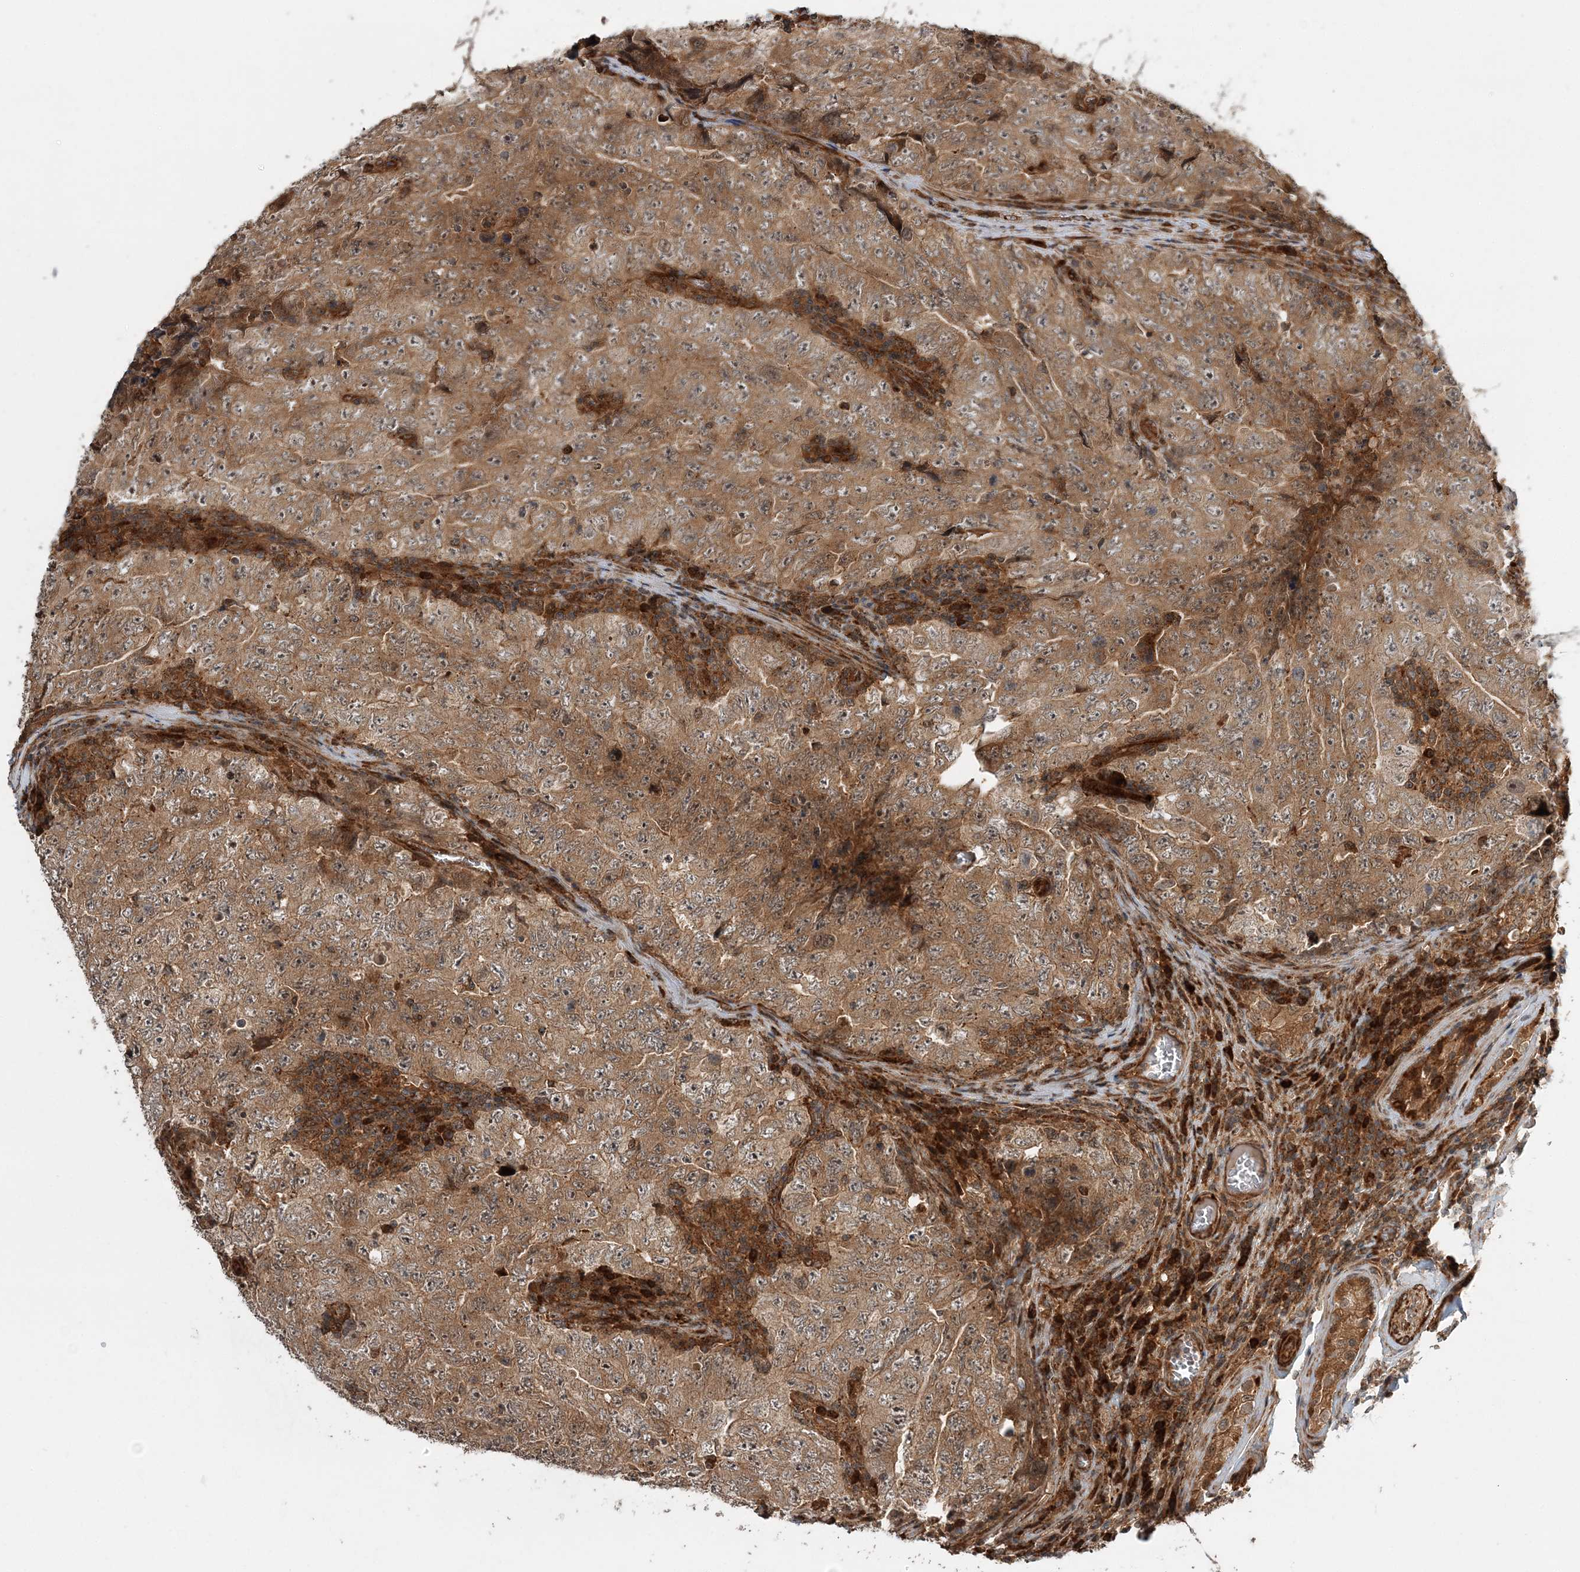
{"staining": {"intensity": "moderate", "quantity": ">75%", "location": "cytoplasmic/membranous,nuclear"}, "tissue": "testis cancer", "cell_type": "Tumor cells", "image_type": "cancer", "snomed": [{"axis": "morphology", "description": "Carcinoma, Embryonal, NOS"}, {"axis": "topography", "description": "Testis"}], "caption": "Brown immunohistochemical staining in testis embryonal carcinoma shows moderate cytoplasmic/membranous and nuclear positivity in approximately >75% of tumor cells. The staining was performed using DAB to visualize the protein expression in brown, while the nuclei were stained in blue with hematoxylin (Magnification: 20x).", "gene": "UBTD2", "patient": {"sex": "male", "age": 26}}